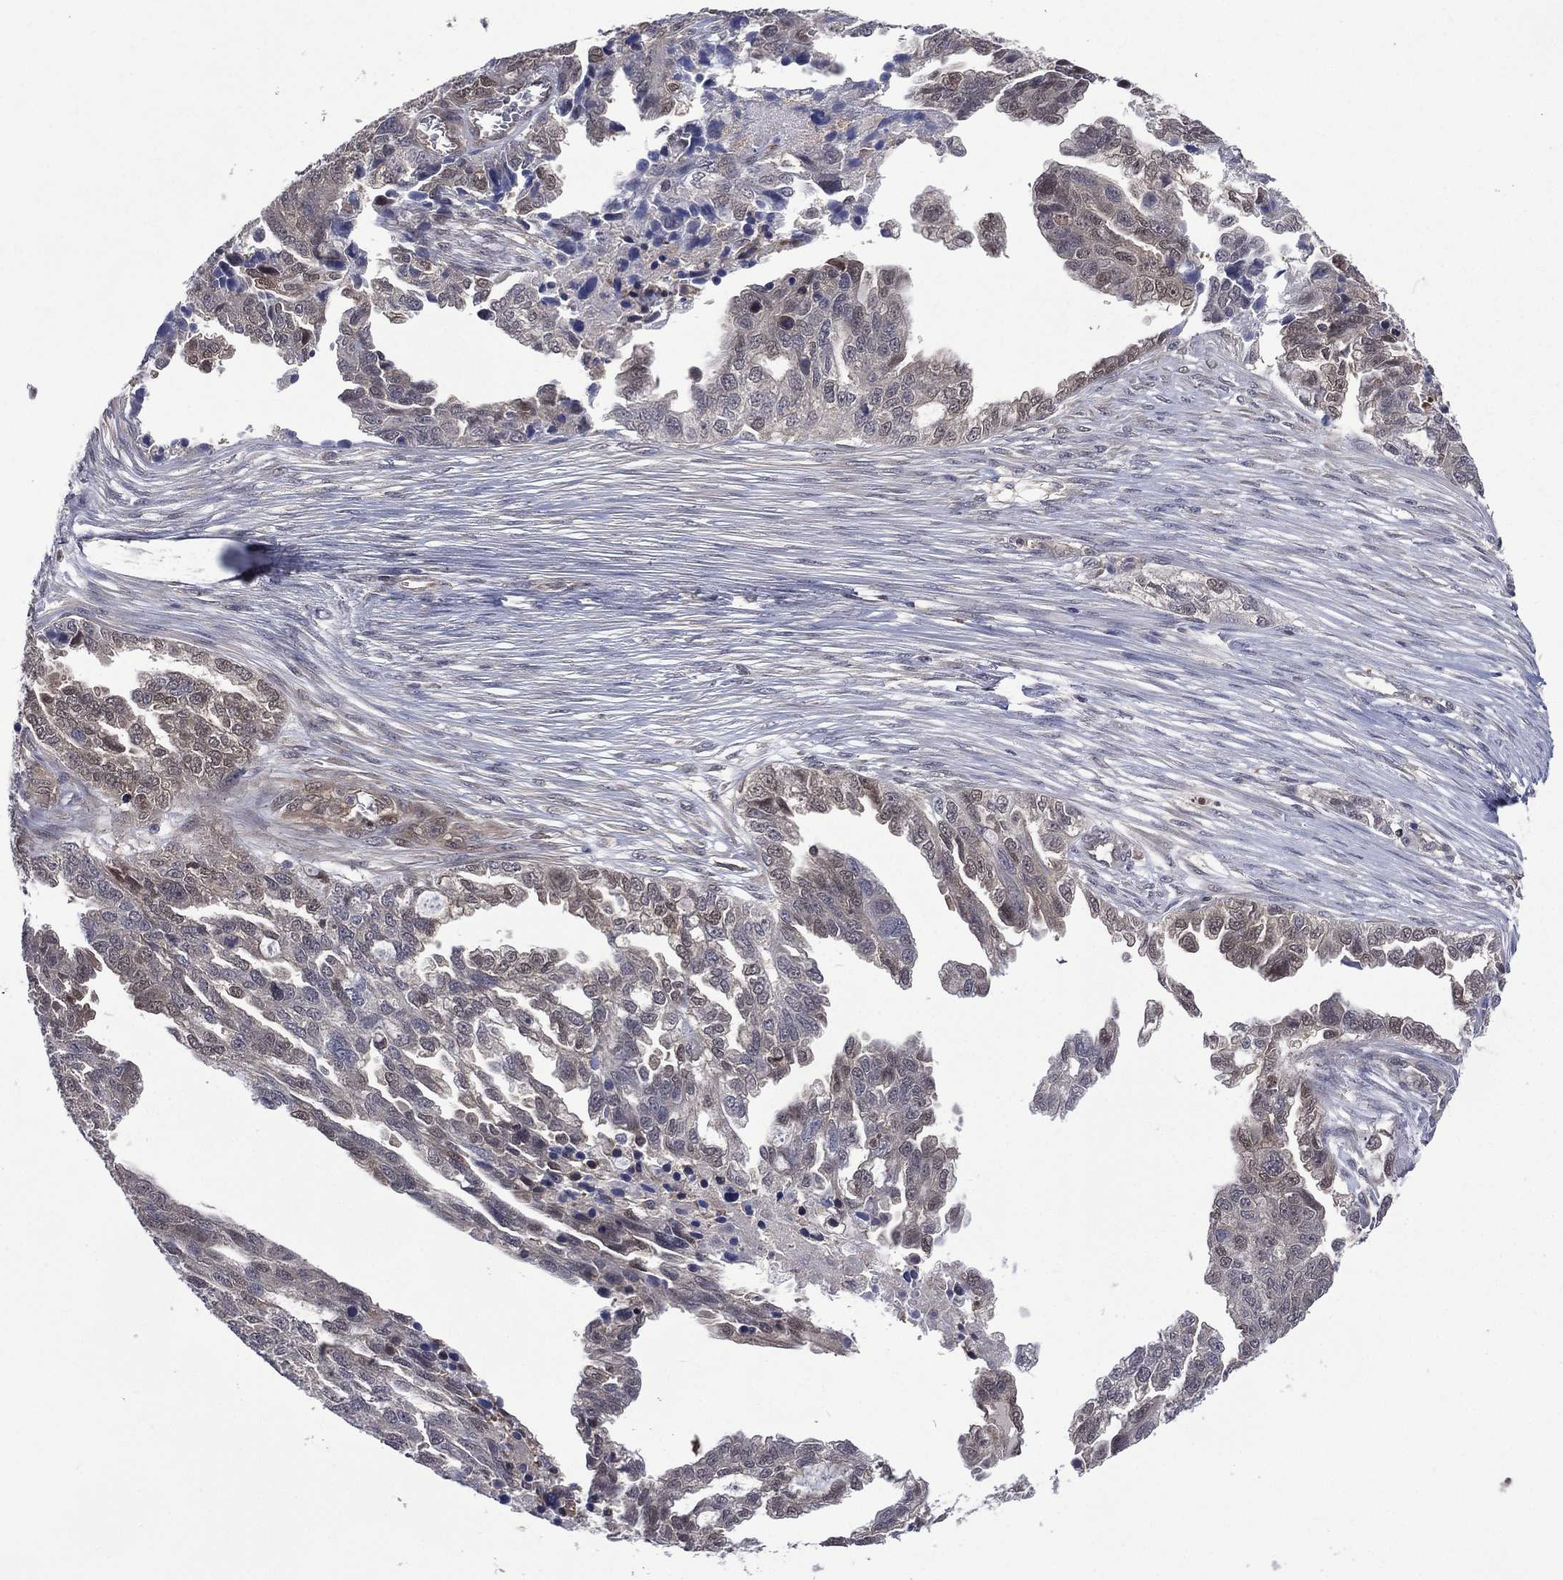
{"staining": {"intensity": "negative", "quantity": "none", "location": "none"}, "tissue": "ovarian cancer", "cell_type": "Tumor cells", "image_type": "cancer", "snomed": [{"axis": "morphology", "description": "Cystadenocarcinoma, serous, NOS"}, {"axis": "topography", "description": "Ovary"}], "caption": "DAB (3,3'-diaminobenzidine) immunohistochemical staining of serous cystadenocarcinoma (ovarian) exhibits no significant positivity in tumor cells. (DAB immunohistochemistry with hematoxylin counter stain).", "gene": "MTAP", "patient": {"sex": "female", "age": 51}}